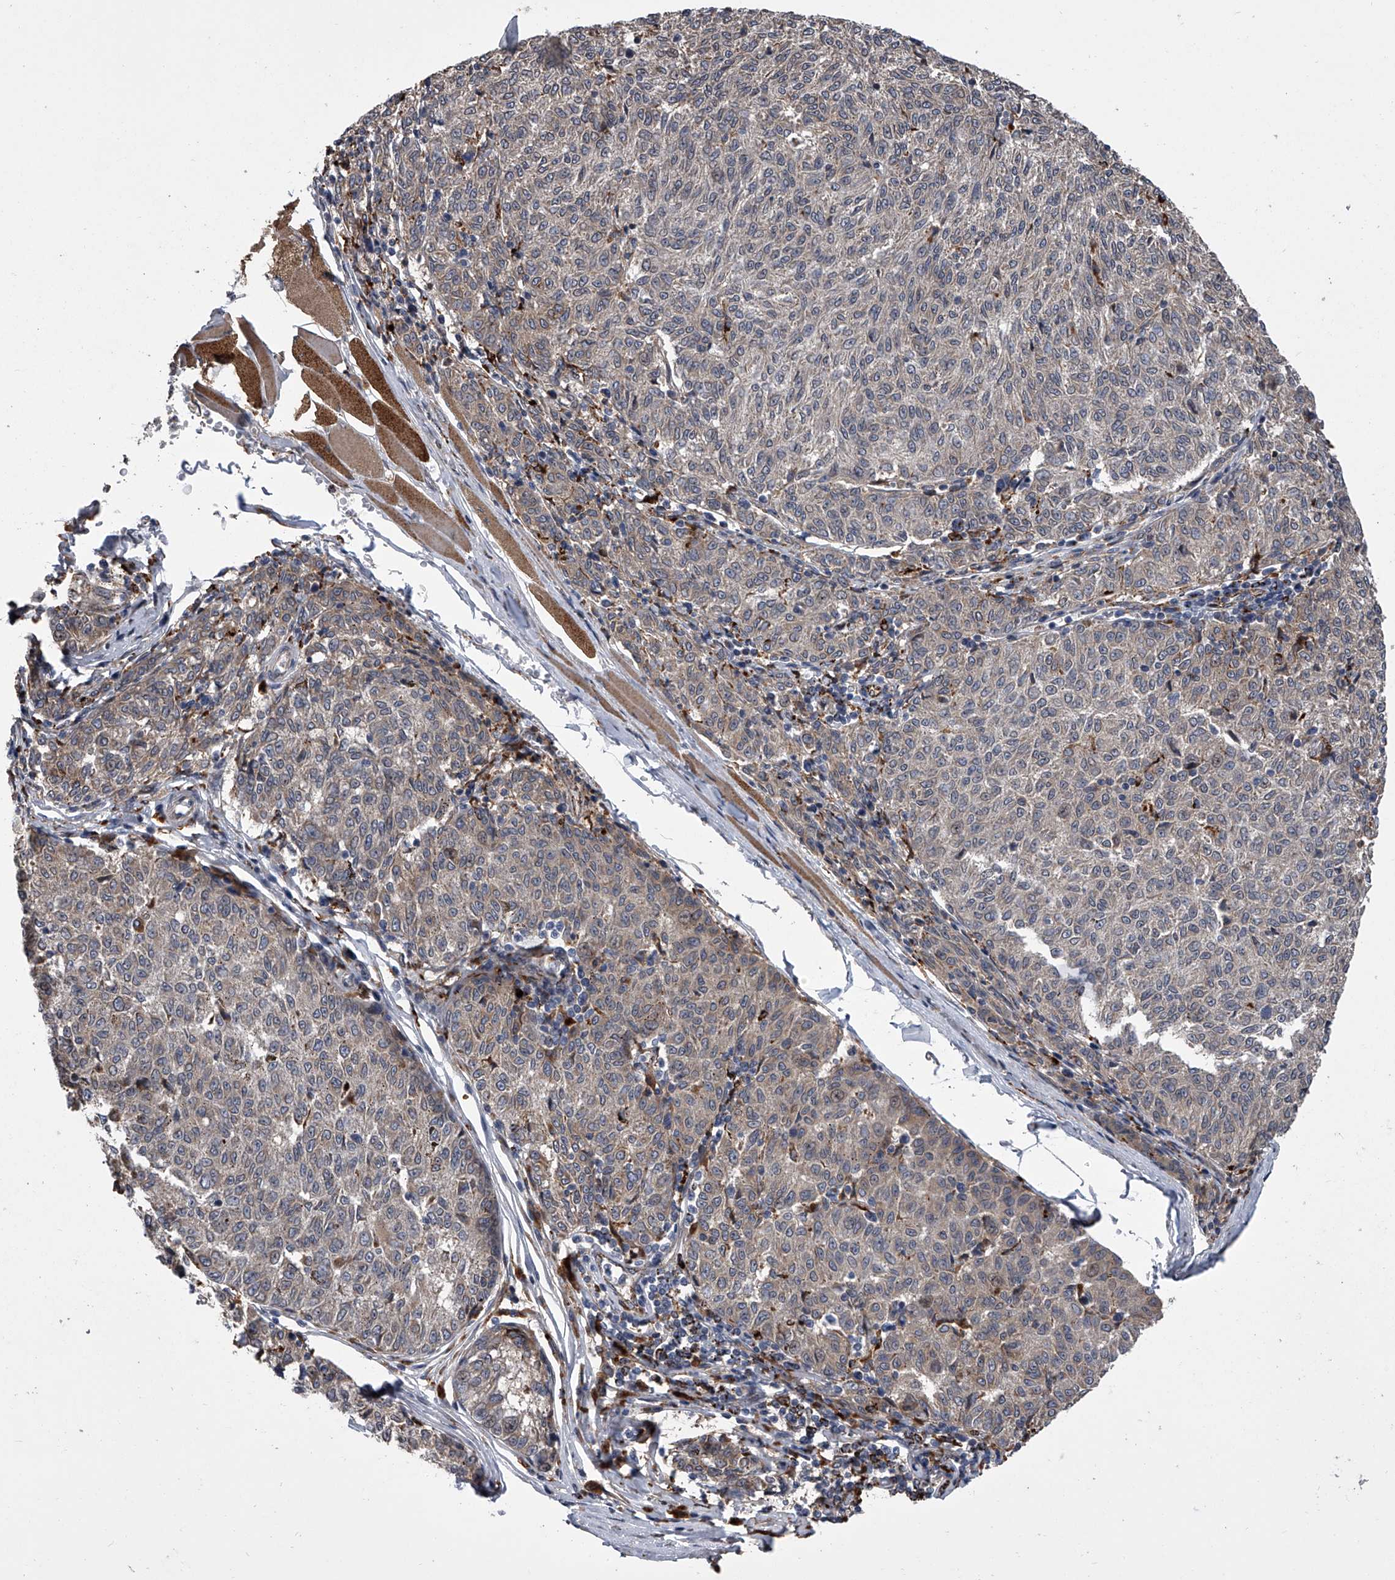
{"staining": {"intensity": "weak", "quantity": "<25%", "location": "cytoplasmic/membranous"}, "tissue": "melanoma", "cell_type": "Tumor cells", "image_type": "cancer", "snomed": [{"axis": "morphology", "description": "Malignant melanoma, NOS"}, {"axis": "topography", "description": "Skin"}], "caption": "Image shows no protein expression in tumor cells of melanoma tissue.", "gene": "TRIM8", "patient": {"sex": "female", "age": 72}}